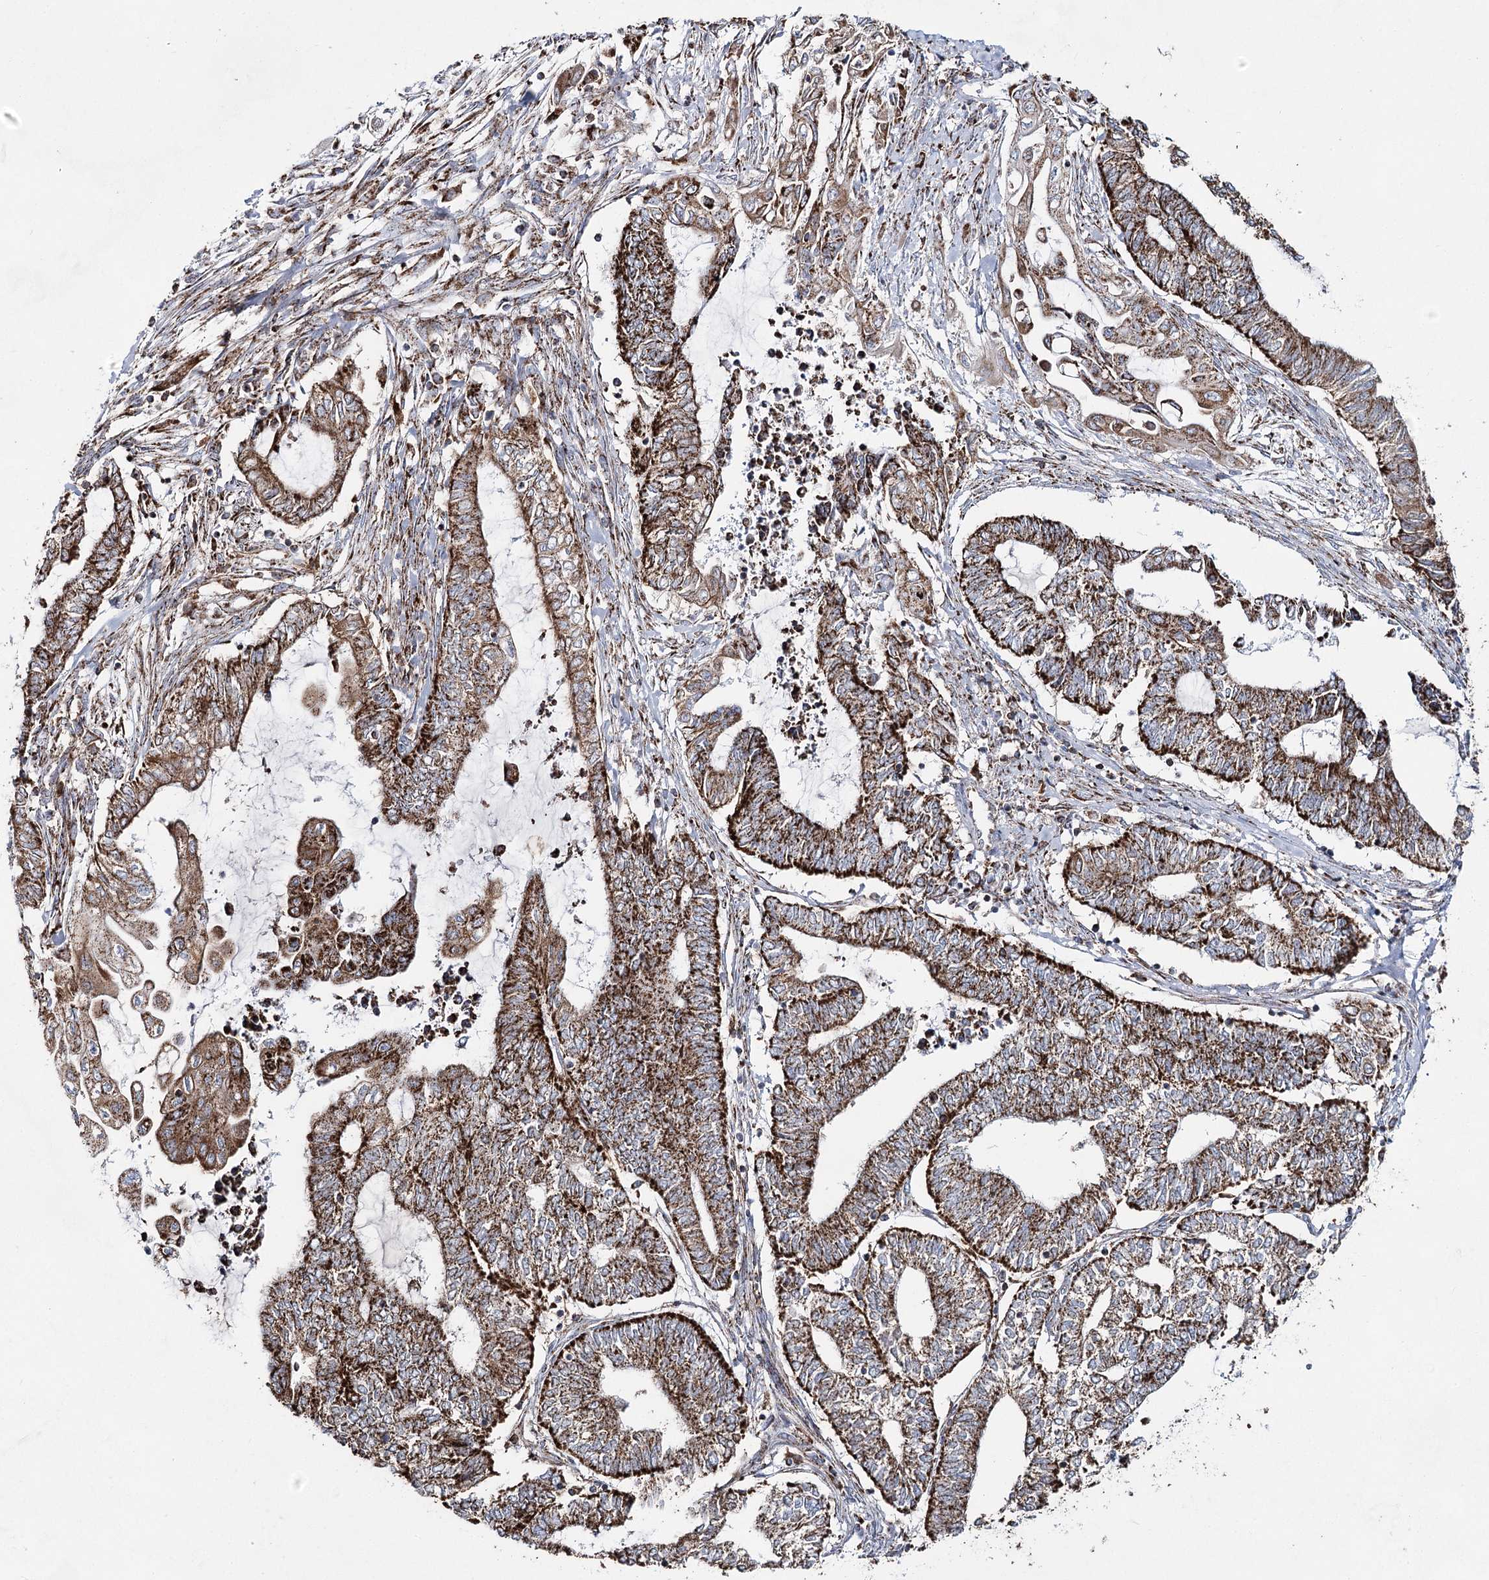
{"staining": {"intensity": "strong", "quantity": ">75%", "location": "cytoplasmic/membranous"}, "tissue": "endometrial cancer", "cell_type": "Tumor cells", "image_type": "cancer", "snomed": [{"axis": "morphology", "description": "Adenocarcinoma, NOS"}, {"axis": "topography", "description": "Uterus"}, {"axis": "topography", "description": "Endometrium"}], "caption": "Adenocarcinoma (endometrial) was stained to show a protein in brown. There is high levels of strong cytoplasmic/membranous staining in about >75% of tumor cells.", "gene": "CWF19L1", "patient": {"sex": "female", "age": 70}}